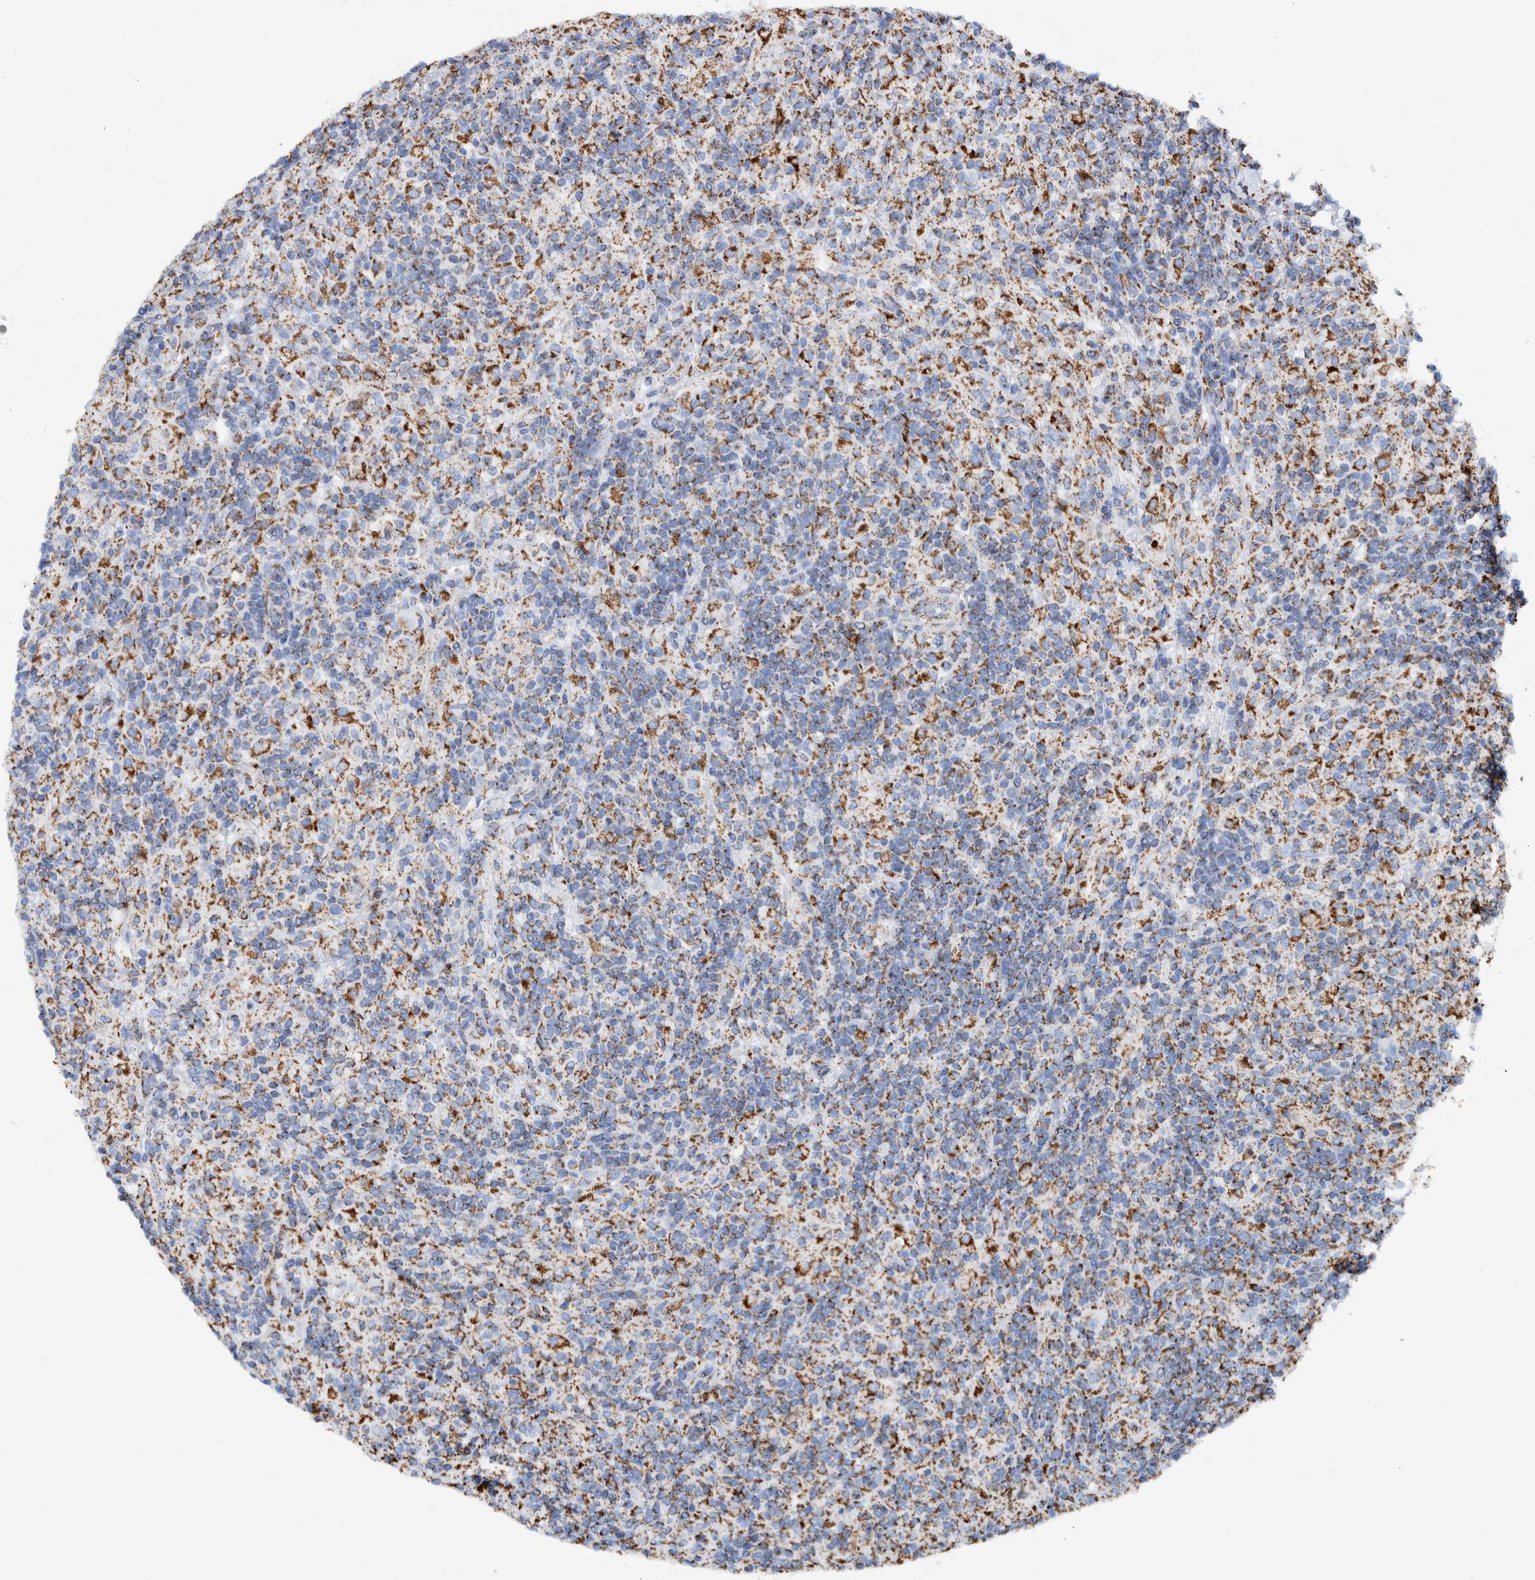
{"staining": {"intensity": "moderate", "quantity": ">75%", "location": "cytoplasmic/membranous"}, "tissue": "lymphoma", "cell_type": "Tumor cells", "image_type": "cancer", "snomed": [{"axis": "morphology", "description": "Hodgkin's disease, NOS"}, {"axis": "topography", "description": "Lymph node"}], "caption": "Tumor cells demonstrate moderate cytoplasmic/membranous staining in approximately >75% of cells in lymphoma. Immunohistochemistry (ihc) stains the protein of interest in brown and the nuclei are stained blue.", "gene": "DECR1", "patient": {"sex": "male", "age": 70}}